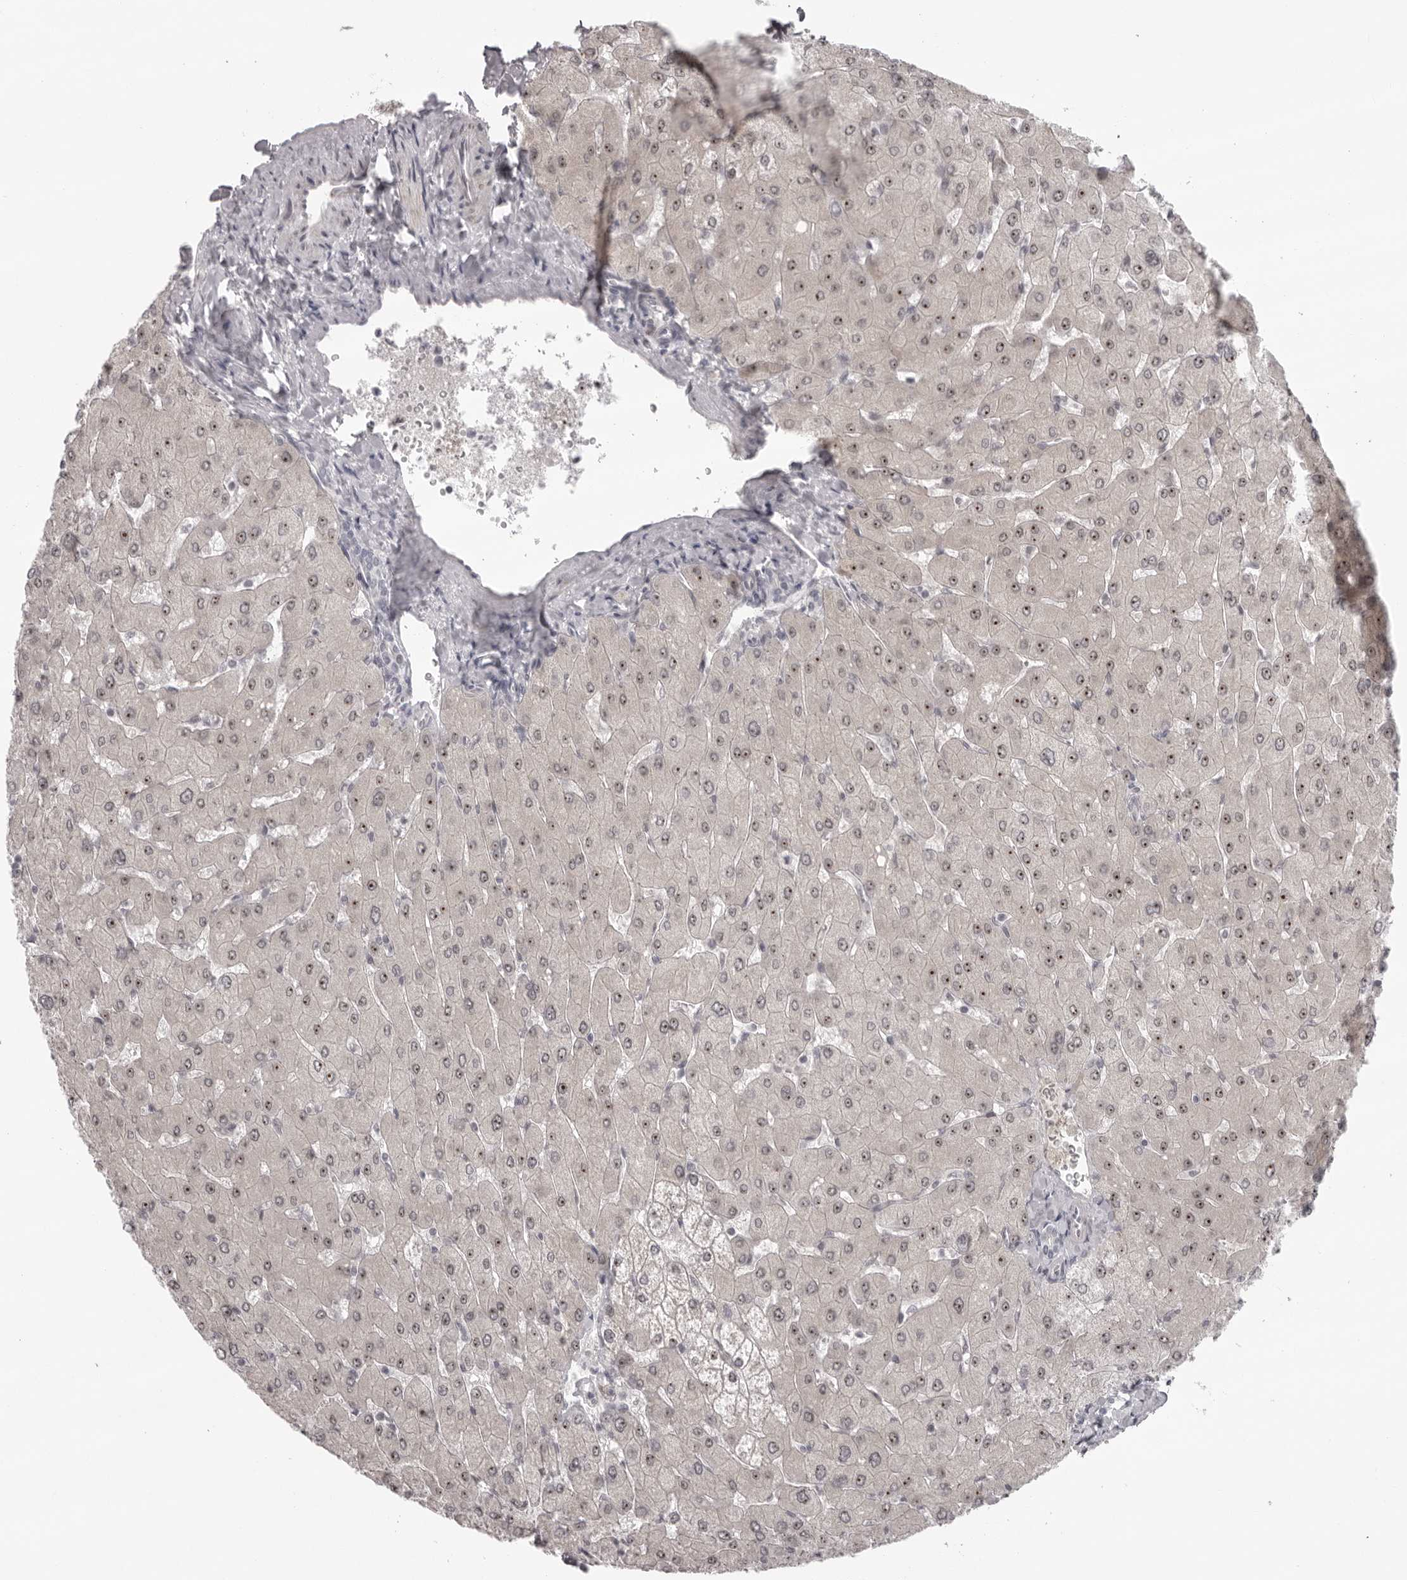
{"staining": {"intensity": "negative", "quantity": "none", "location": "none"}, "tissue": "liver", "cell_type": "Cholangiocytes", "image_type": "normal", "snomed": [{"axis": "morphology", "description": "Normal tissue, NOS"}, {"axis": "topography", "description": "Liver"}], "caption": "The image reveals no staining of cholangiocytes in normal liver. (Stains: DAB immunohistochemistry with hematoxylin counter stain, Microscopy: brightfield microscopy at high magnification).", "gene": "HELZ", "patient": {"sex": "male", "age": 55}}